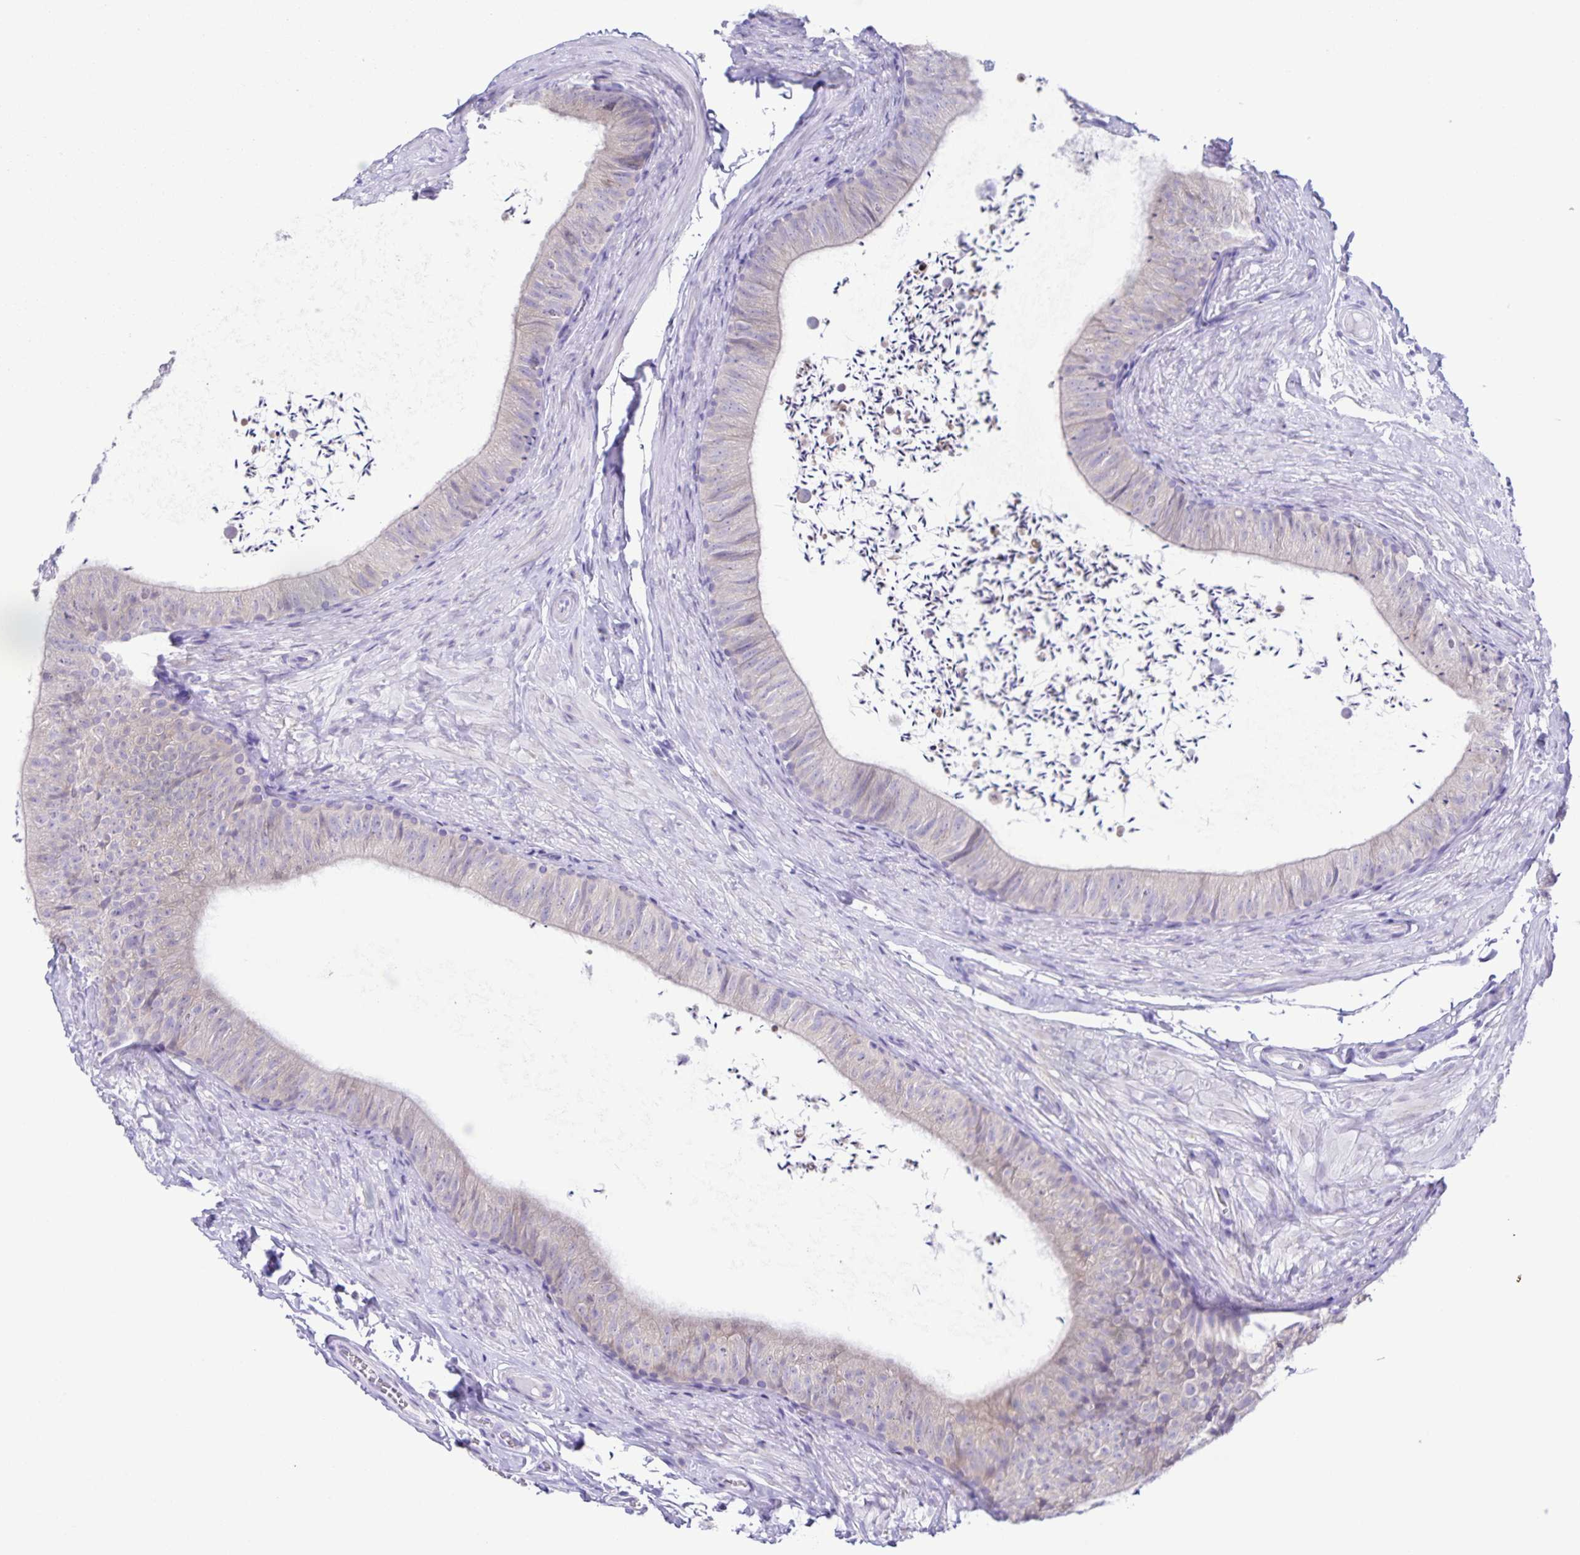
{"staining": {"intensity": "weak", "quantity": "<25%", "location": "cytoplasmic/membranous"}, "tissue": "epididymis", "cell_type": "Glandular cells", "image_type": "normal", "snomed": [{"axis": "morphology", "description": "Normal tissue, NOS"}, {"axis": "topography", "description": "Epididymis, spermatic cord, NOS"}, {"axis": "topography", "description": "Epididymis"}, {"axis": "topography", "description": "Peripheral nerve tissue"}], "caption": "Protein analysis of normal epididymis reveals no significant staining in glandular cells.", "gene": "CAPSL", "patient": {"sex": "male", "age": 29}}